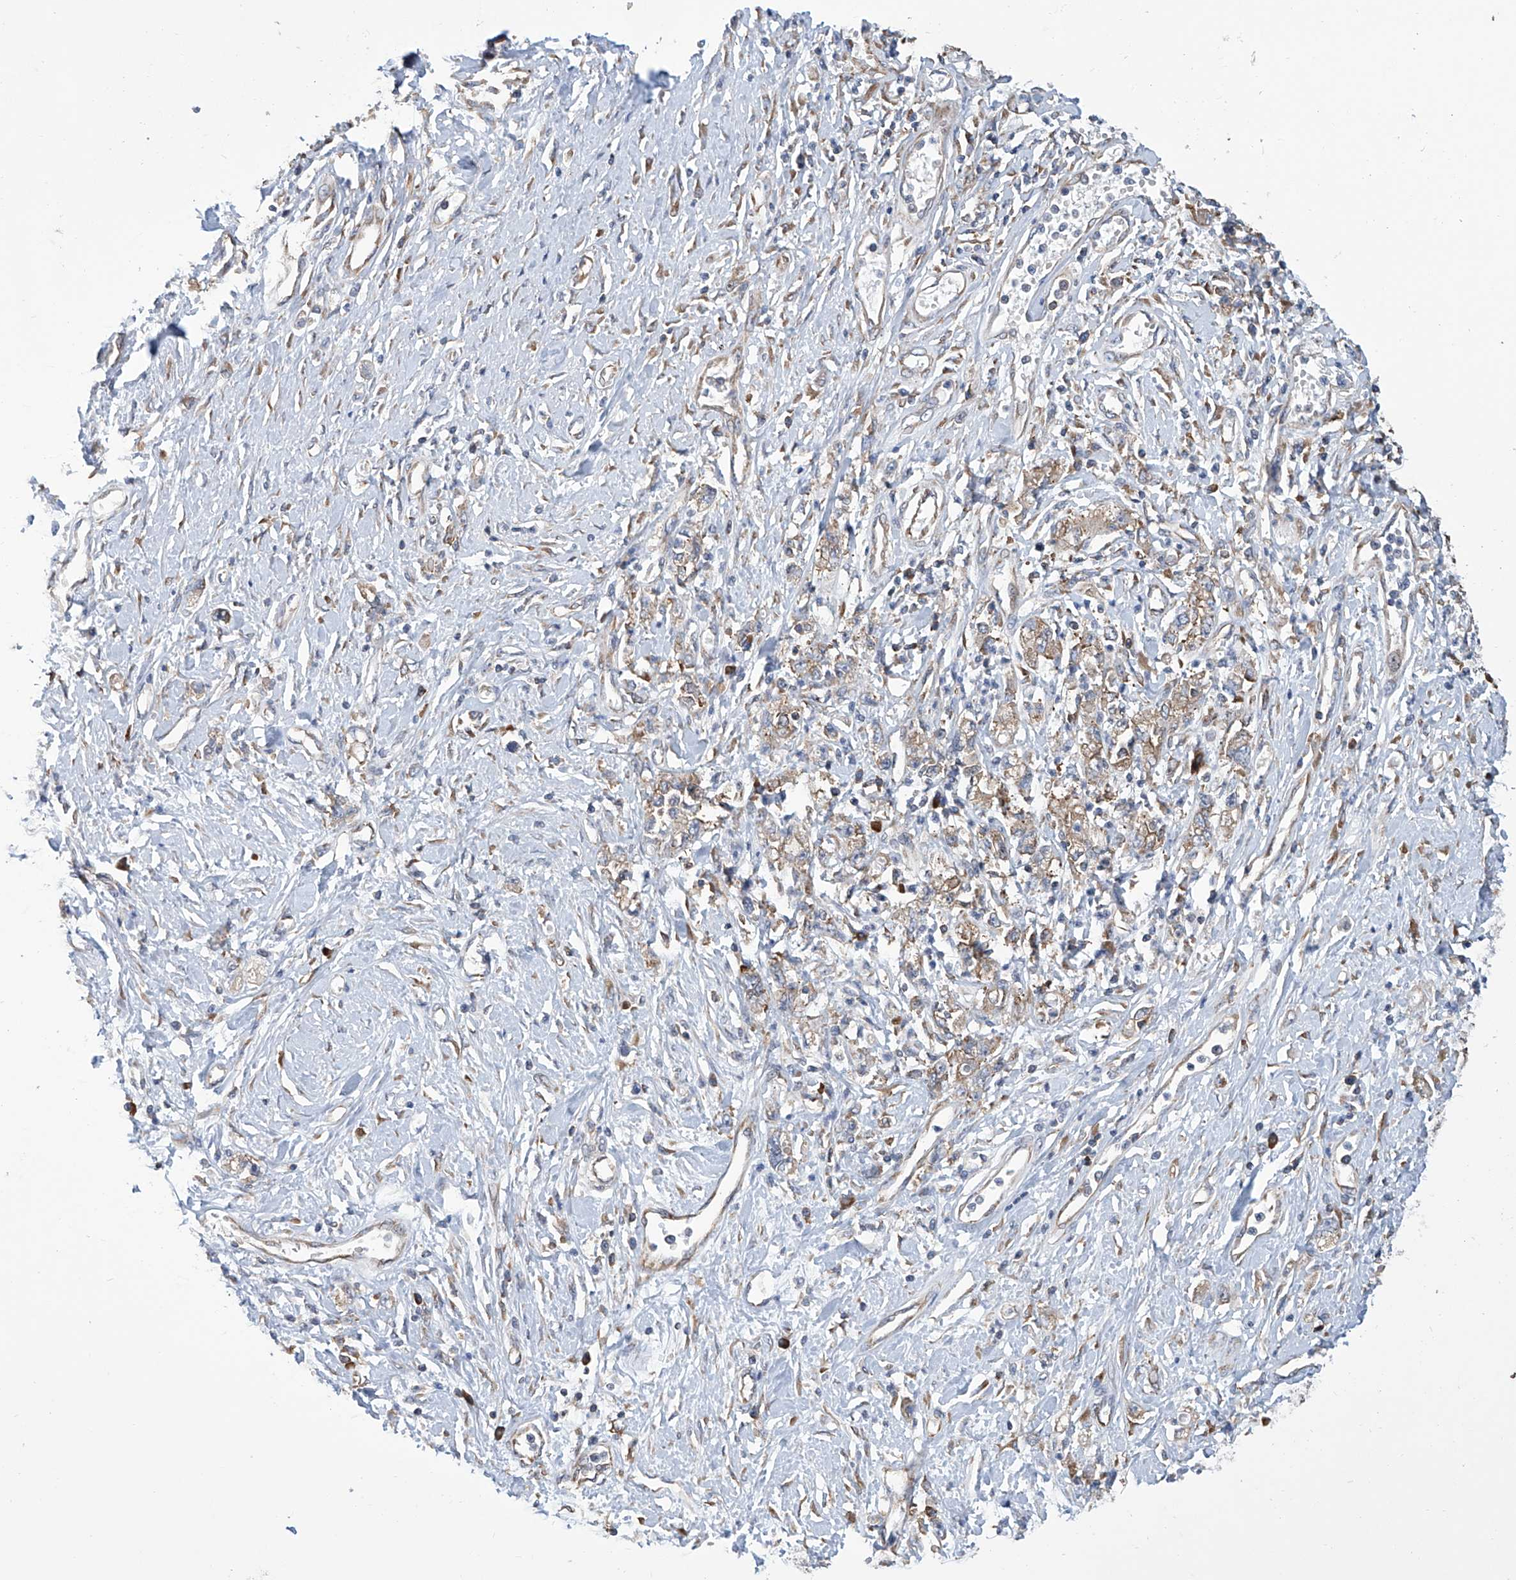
{"staining": {"intensity": "moderate", "quantity": ">75%", "location": "cytoplasmic/membranous"}, "tissue": "stomach cancer", "cell_type": "Tumor cells", "image_type": "cancer", "snomed": [{"axis": "morphology", "description": "Adenocarcinoma, NOS"}, {"axis": "topography", "description": "Stomach"}], "caption": "Stomach cancer stained for a protein displays moderate cytoplasmic/membranous positivity in tumor cells.", "gene": "SENP2", "patient": {"sex": "female", "age": 76}}